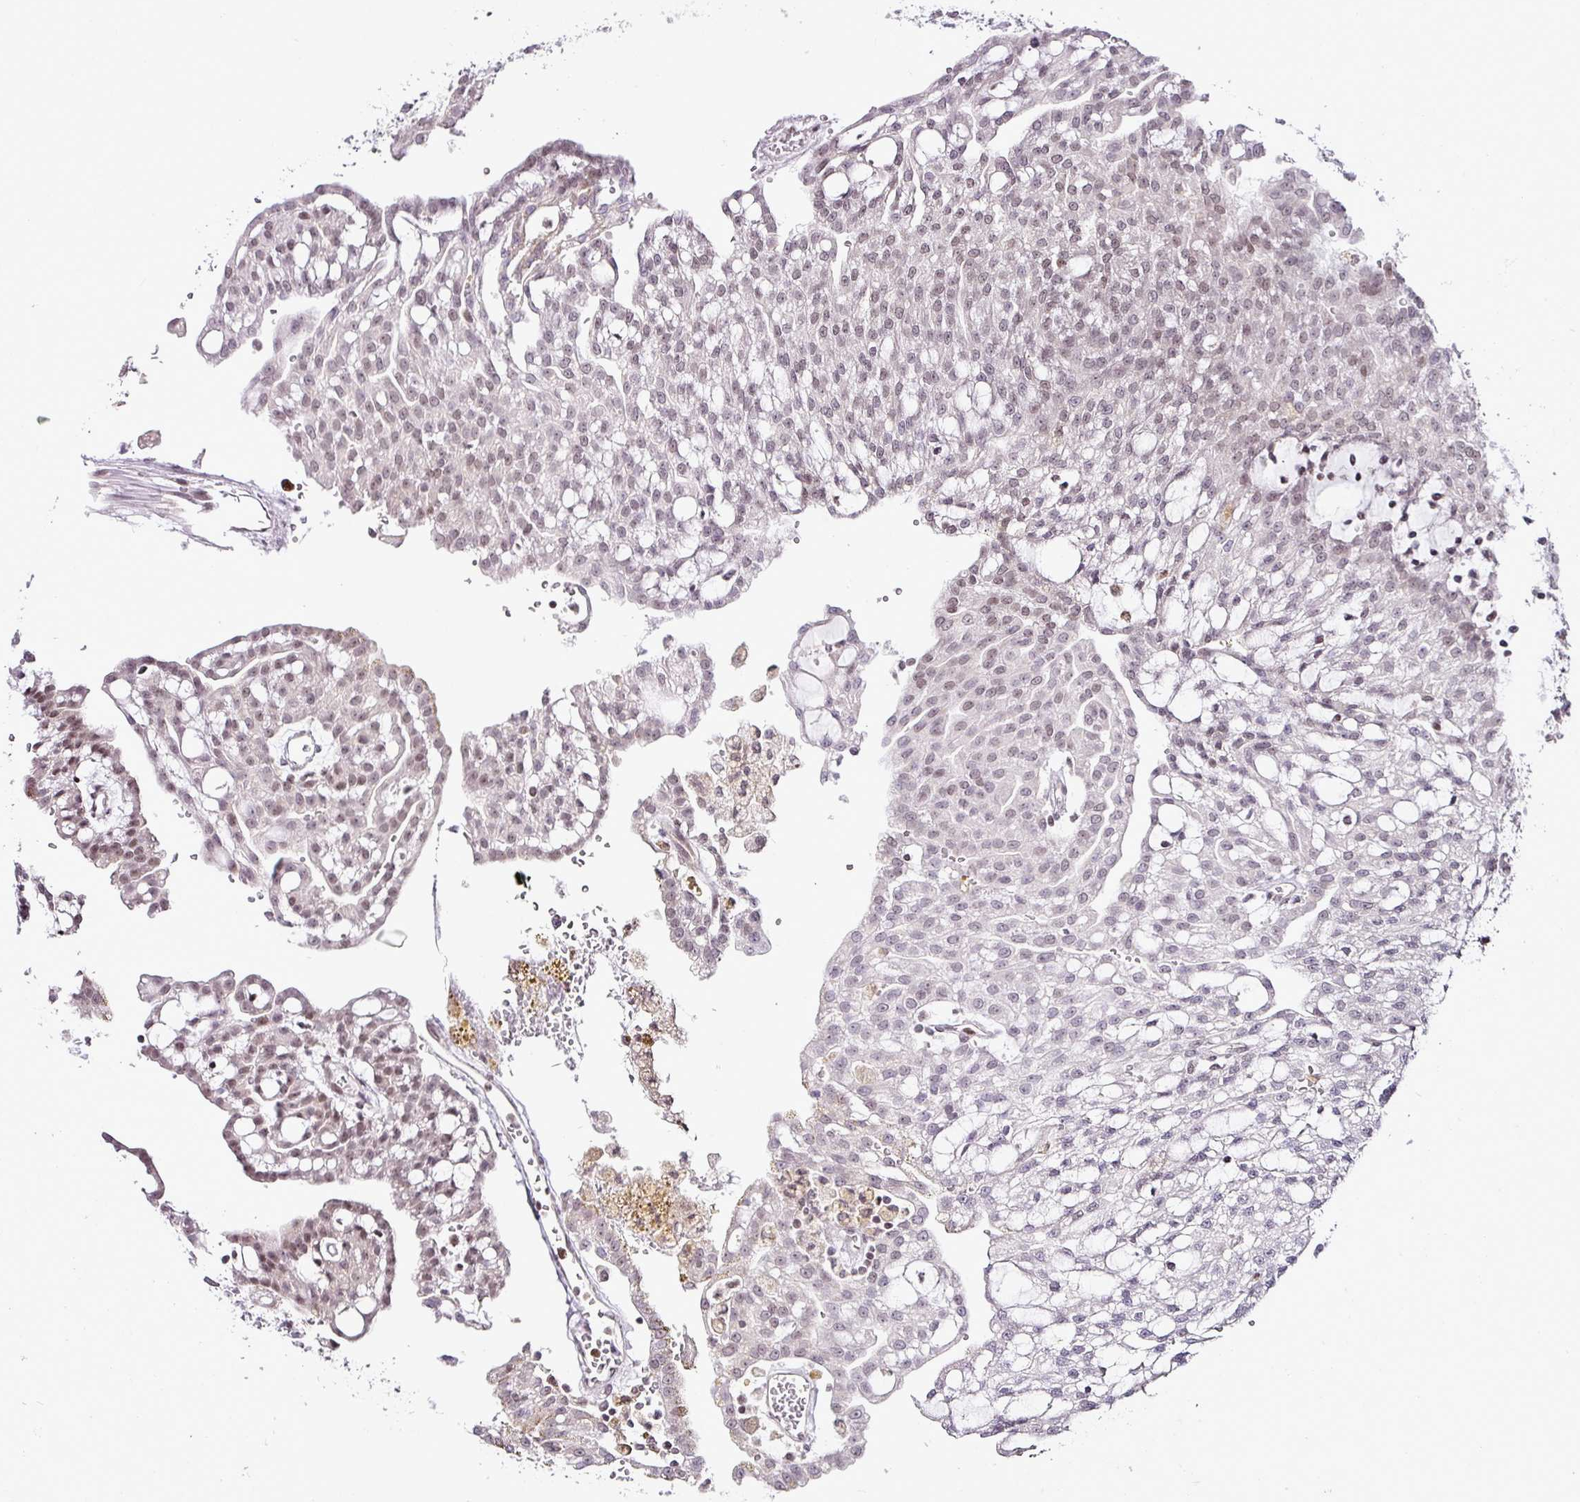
{"staining": {"intensity": "weak", "quantity": "25%-75%", "location": "nuclear"}, "tissue": "renal cancer", "cell_type": "Tumor cells", "image_type": "cancer", "snomed": [{"axis": "morphology", "description": "Adenocarcinoma, NOS"}, {"axis": "topography", "description": "Kidney"}], "caption": "Immunohistochemical staining of human renal cancer (adenocarcinoma) shows weak nuclear protein positivity in about 25%-75% of tumor cells. (Brightfield microscopy of DAB IHC at high magnification).", "gene": "FAM32A", "patient": {"sex": "male", "age": 63}}